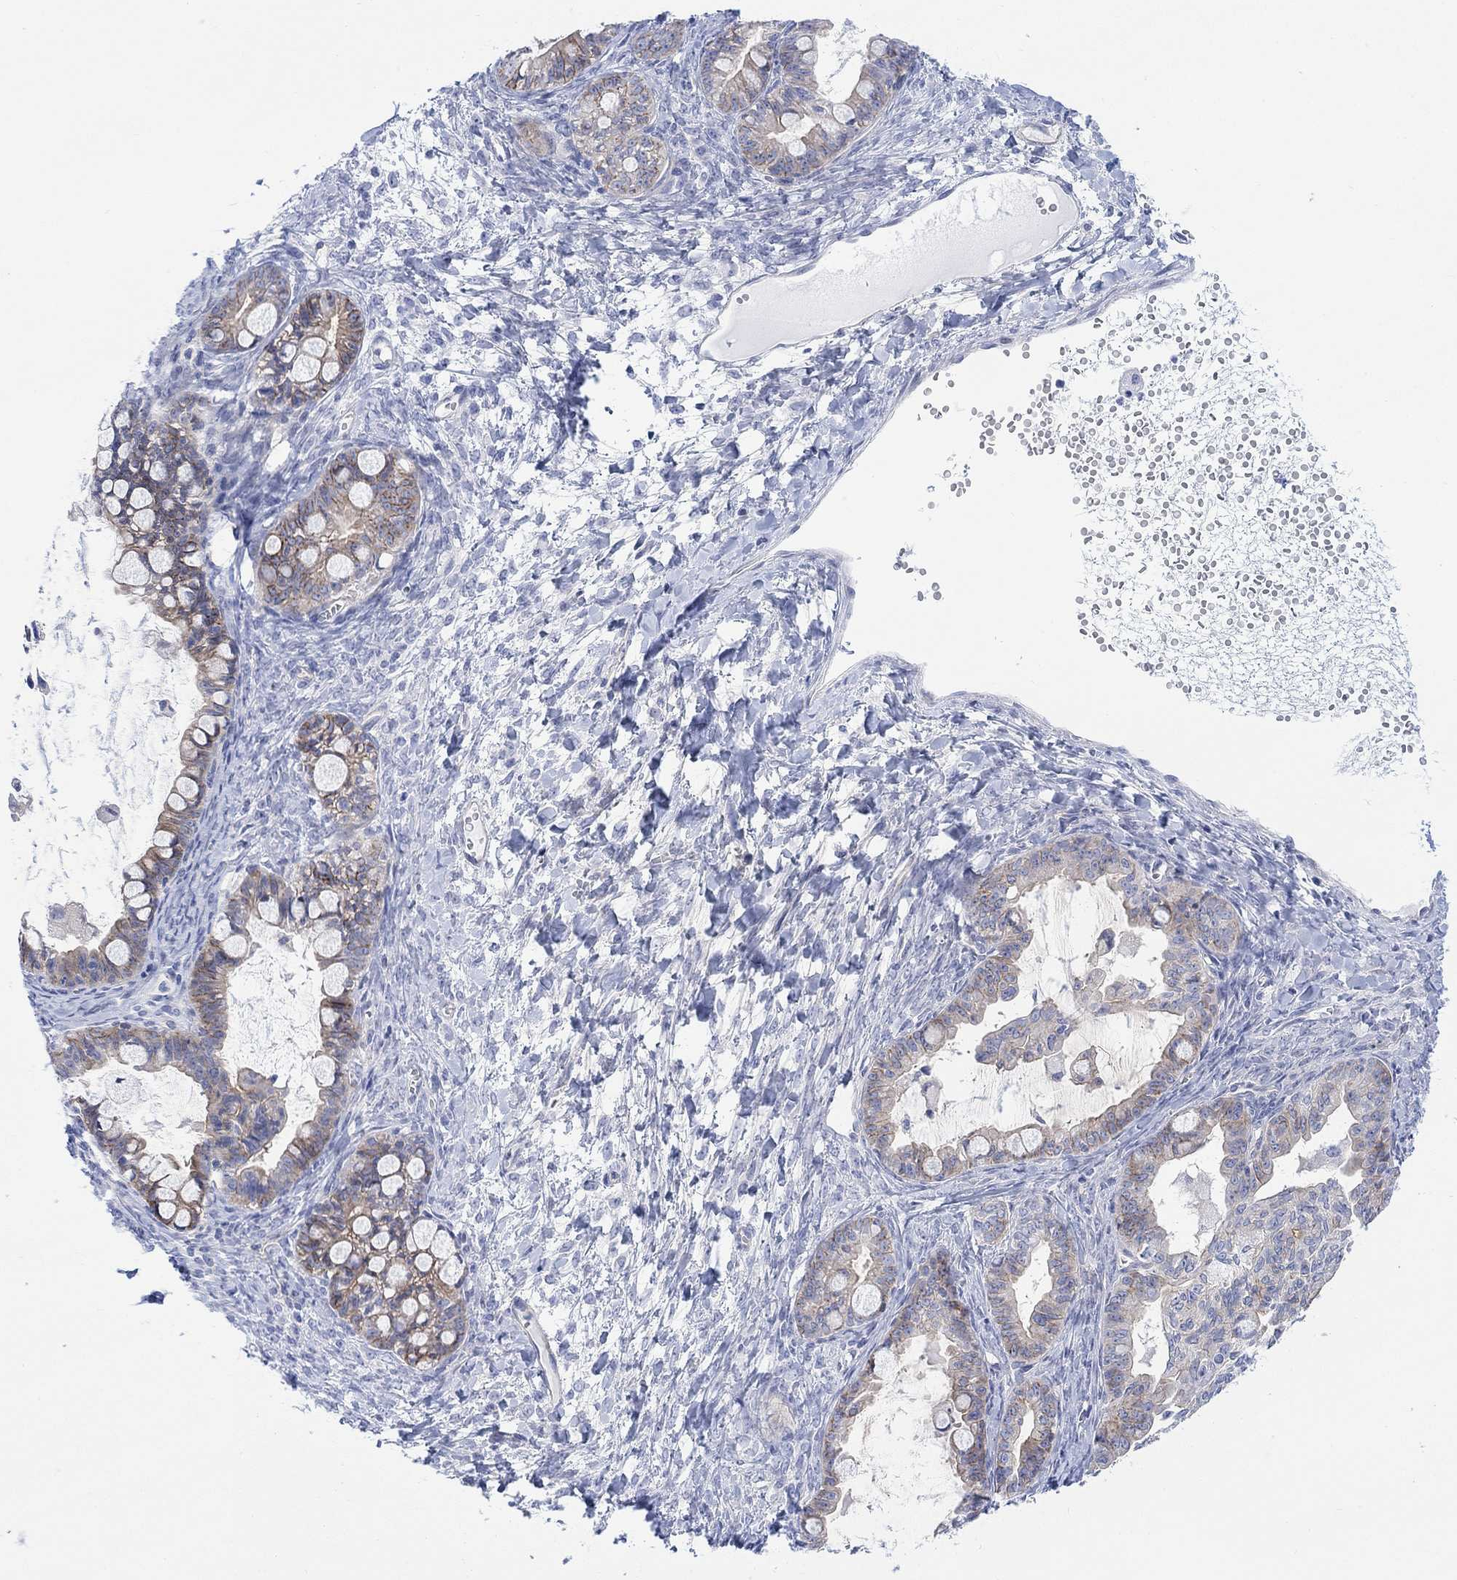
{"staining": {"intensity": "weak", "quantity": "<25%", "location": "cytoplasmic/membranous"}, "tissue": "ovarian cancer", "cell_type": "Tumor cells", "image_type": "cancer", "snomed": [{"axis": "morphology", "description": "Cystadenocarcinoma, mucinous, NOS"}, {"axis": "topography", "description": "Ovary"}], "caption": "This is an immunohistochemistry (IHC) photomicrograph of human ovarian mucinous cystadenocarcinoma. There is no expression in tumor cells.", "gene": "TLDC2", "patient": {"sex": "female", "age": 63}}